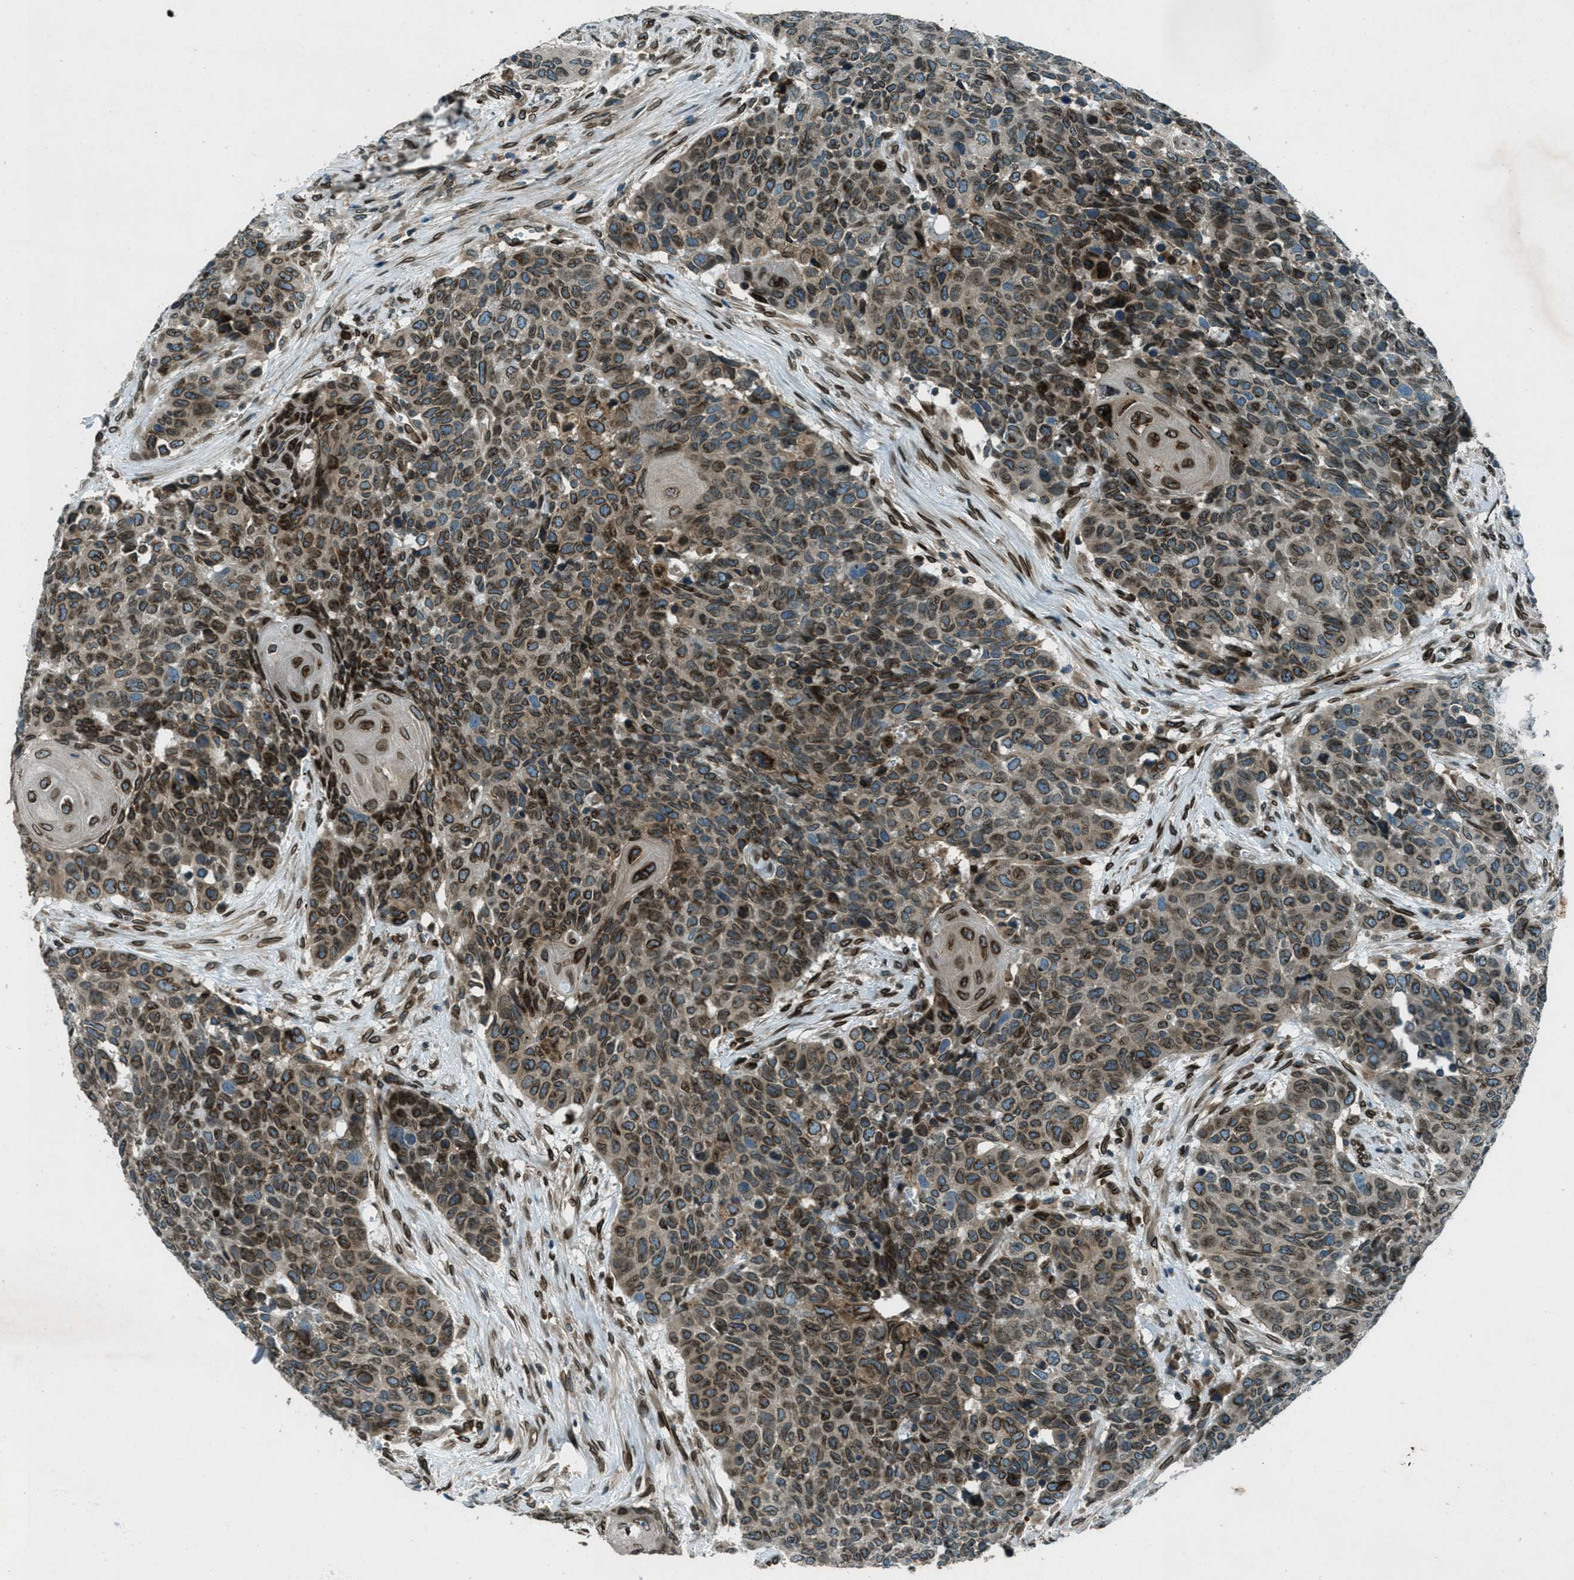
{"staining": {"intensity": "moderate", "quantity": ">75%", "location": "cytoplasmic/membranous,nuclear"}, "tissue": "head and neck cancer", "cell_type": "Tumor cells", "image_type": "cancer", "snomed": [{"axis": "morphology", "description": "Squamous cell carcinoma, NOS"}, {"axis": "topography", "description": "Head-Neck"}], "caption": "IHC of human squamous cell carcinoma (head and neck) exhibits medium levels of moderate cytoplasmic/membranous and nuclear positivity in about >75% of tumor cells.", "gene": "LEMD2", "patient": {"sex": "male", "age": 66}}